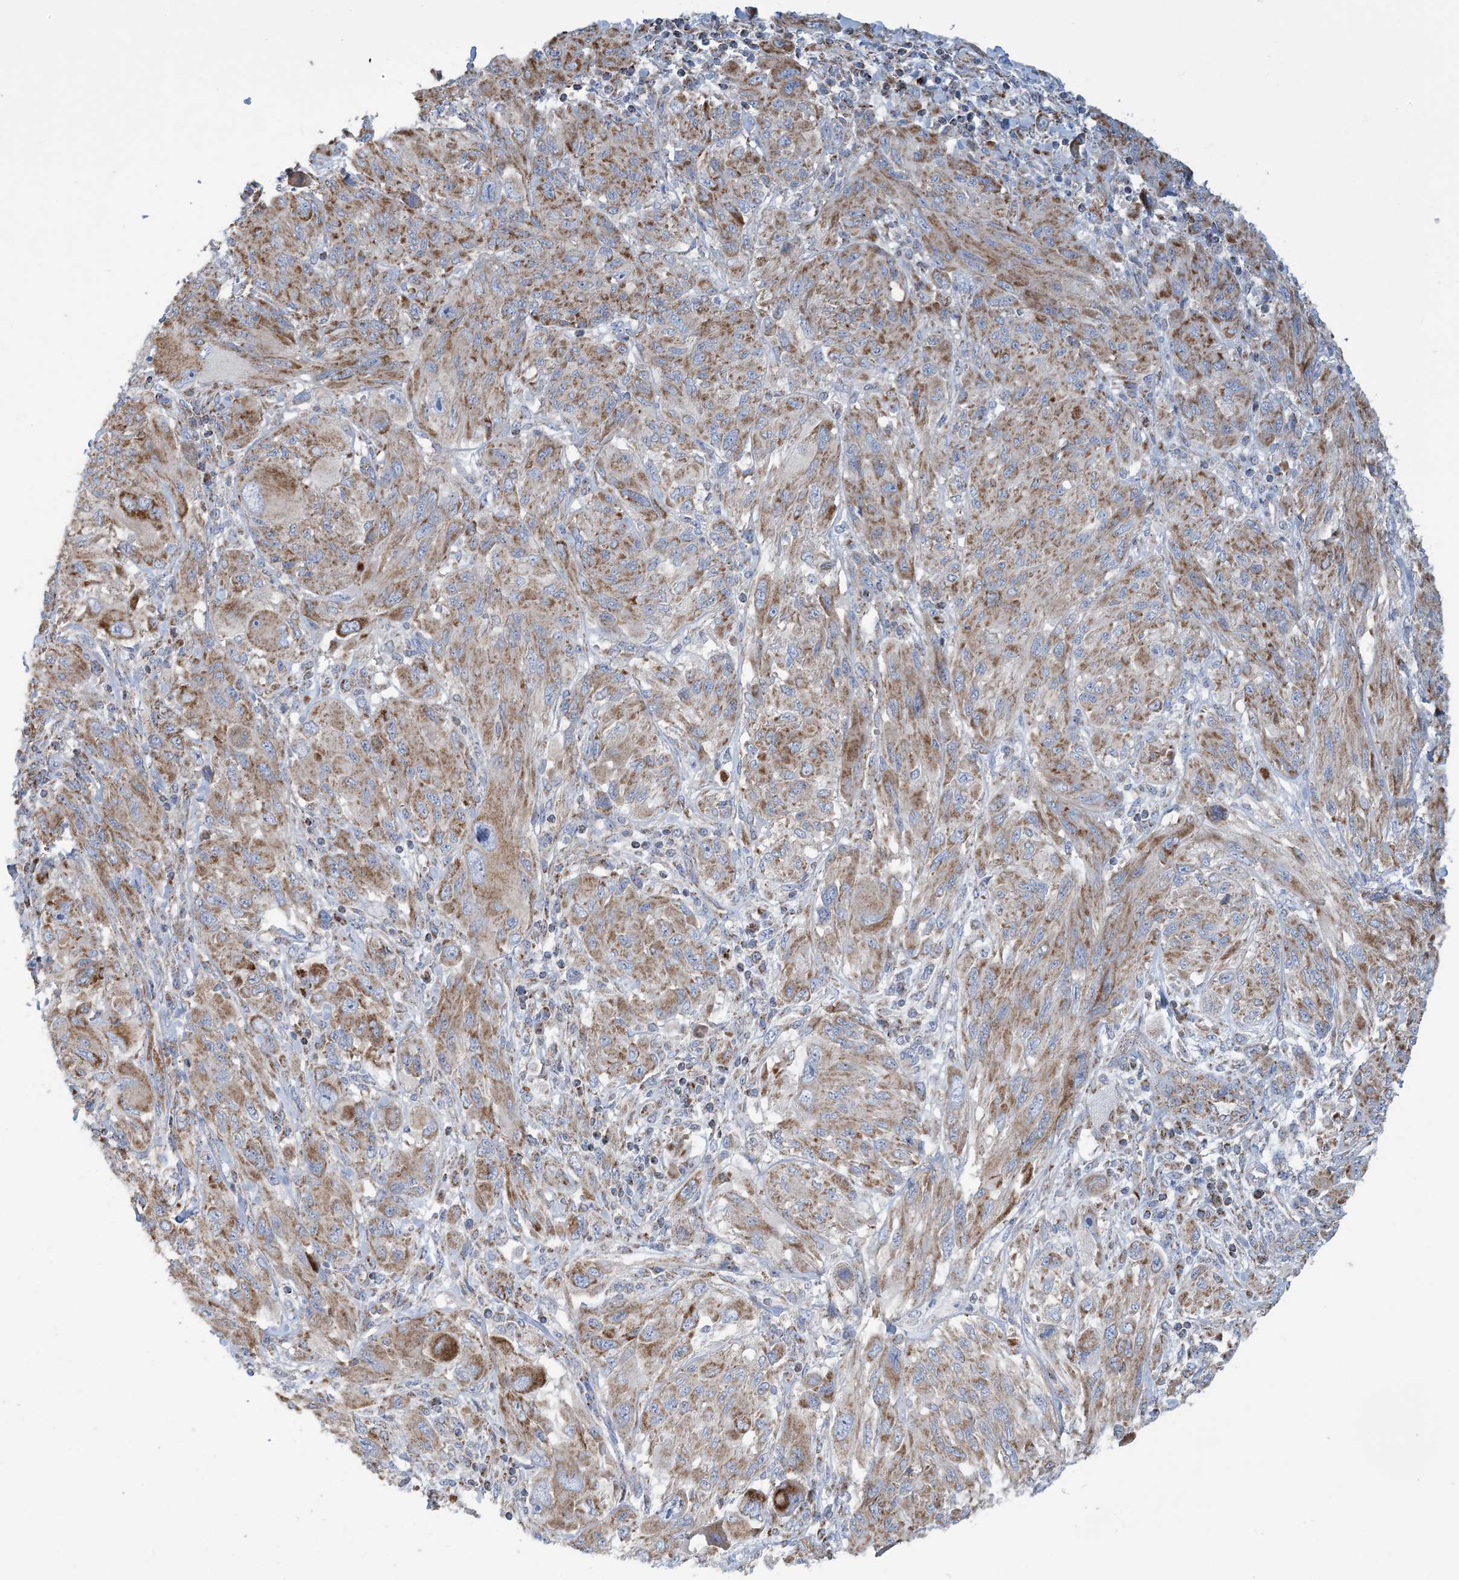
{"staining": {"intensity": "moderate", "quantity": ">75%", "location": "cytoplasmic/membranous"}, "tissue": "melanoma", "cell_type": "Tumor cells", "image_type": "cancer", "snomed": [{"axis": "morphology", "description": "Malignant melanoma, NOS"}, {"axis": "topography", "description": "Skin"}], "caption": "Immunohistochemistry micrograph of human melanoma stained for a protein (brown), which reveals medium levels of moderate cytoplasmic/membranous staining in approximately >75% of tumor cells.", "gene": "PHOSPHO2", "patient": {"sex": "female", "age": 91}}